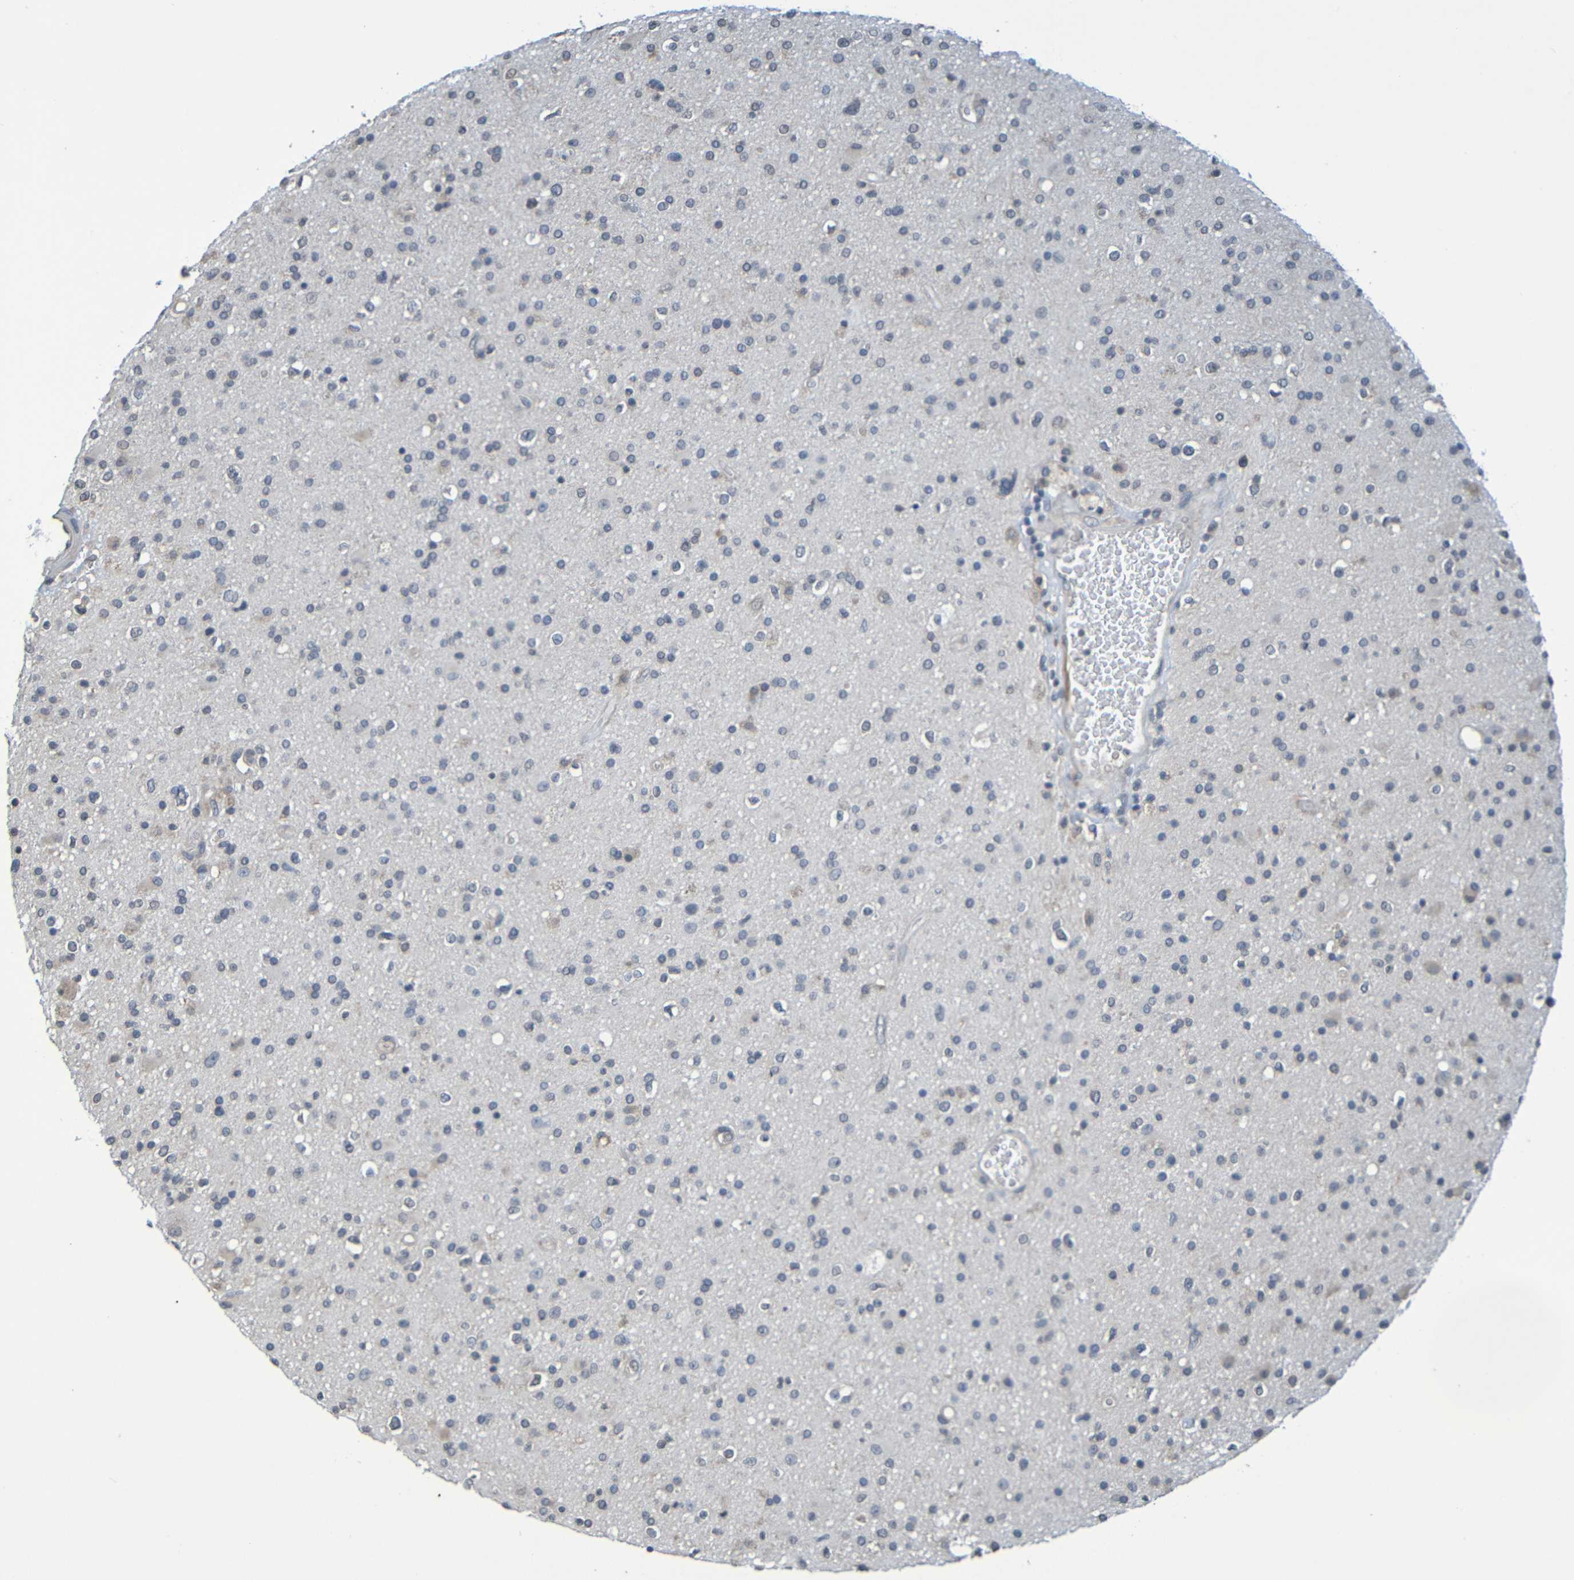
{"staining": {"intensity": "negative", "quantity": "none", "location": "none"}, "tissue": "glioma", "cell_type": "Tumor cells", "image_type": "cancer", "snomed": [{"axis": "morphology", "description": "Glioma, malignant, High grade"}, {"axis": "topography", "description": "Brain"}], "caption": "This is an immunohistochemistry photomicrograph of human malignant glioma (high-grade). There is no staining in tumor cells.", "gene": "C3AR1", "patient": {"sex": "male", "age": 33}}